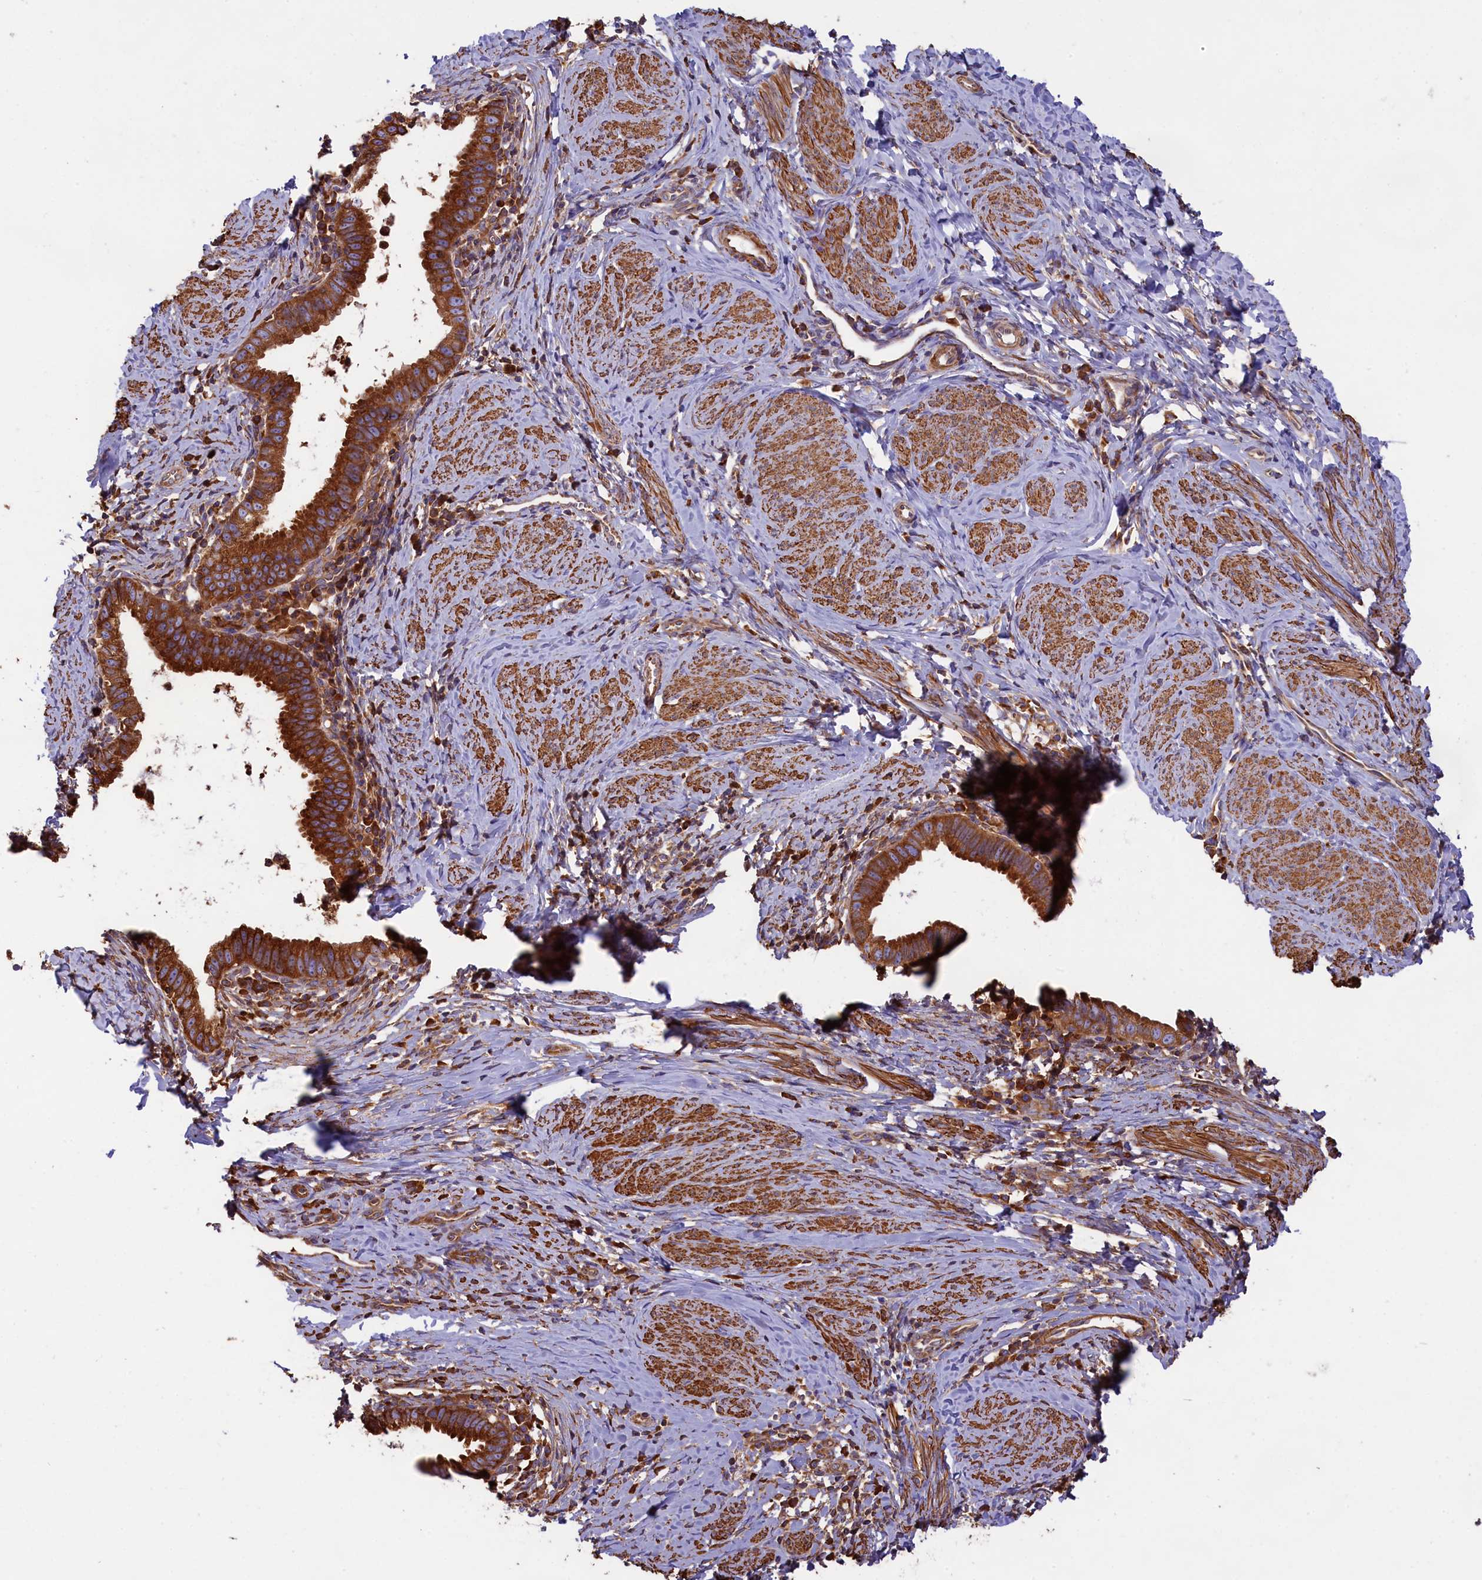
{"staining": {"intensity": "strong", "quantity": ">75%", "location": "cytoplasmic/membranous"}, "tissue": "cervical cancer", "cell_type": "Tumor cells", "image_type": "cancer", "snomed": [{"axis": "morphology", "description": "Adenocarcinoma, NOS"}, {"axis": "topography", "description": "Cervix"}], "caption": "Human cervical cancer (adenocarcinoma) stained with a brown dye displays strong cytoplasmic/membranous positive positivity in approximately >75% of tumor cells.", "gene": "GYS1", "patient": {"sex": "female", "age": 36}}